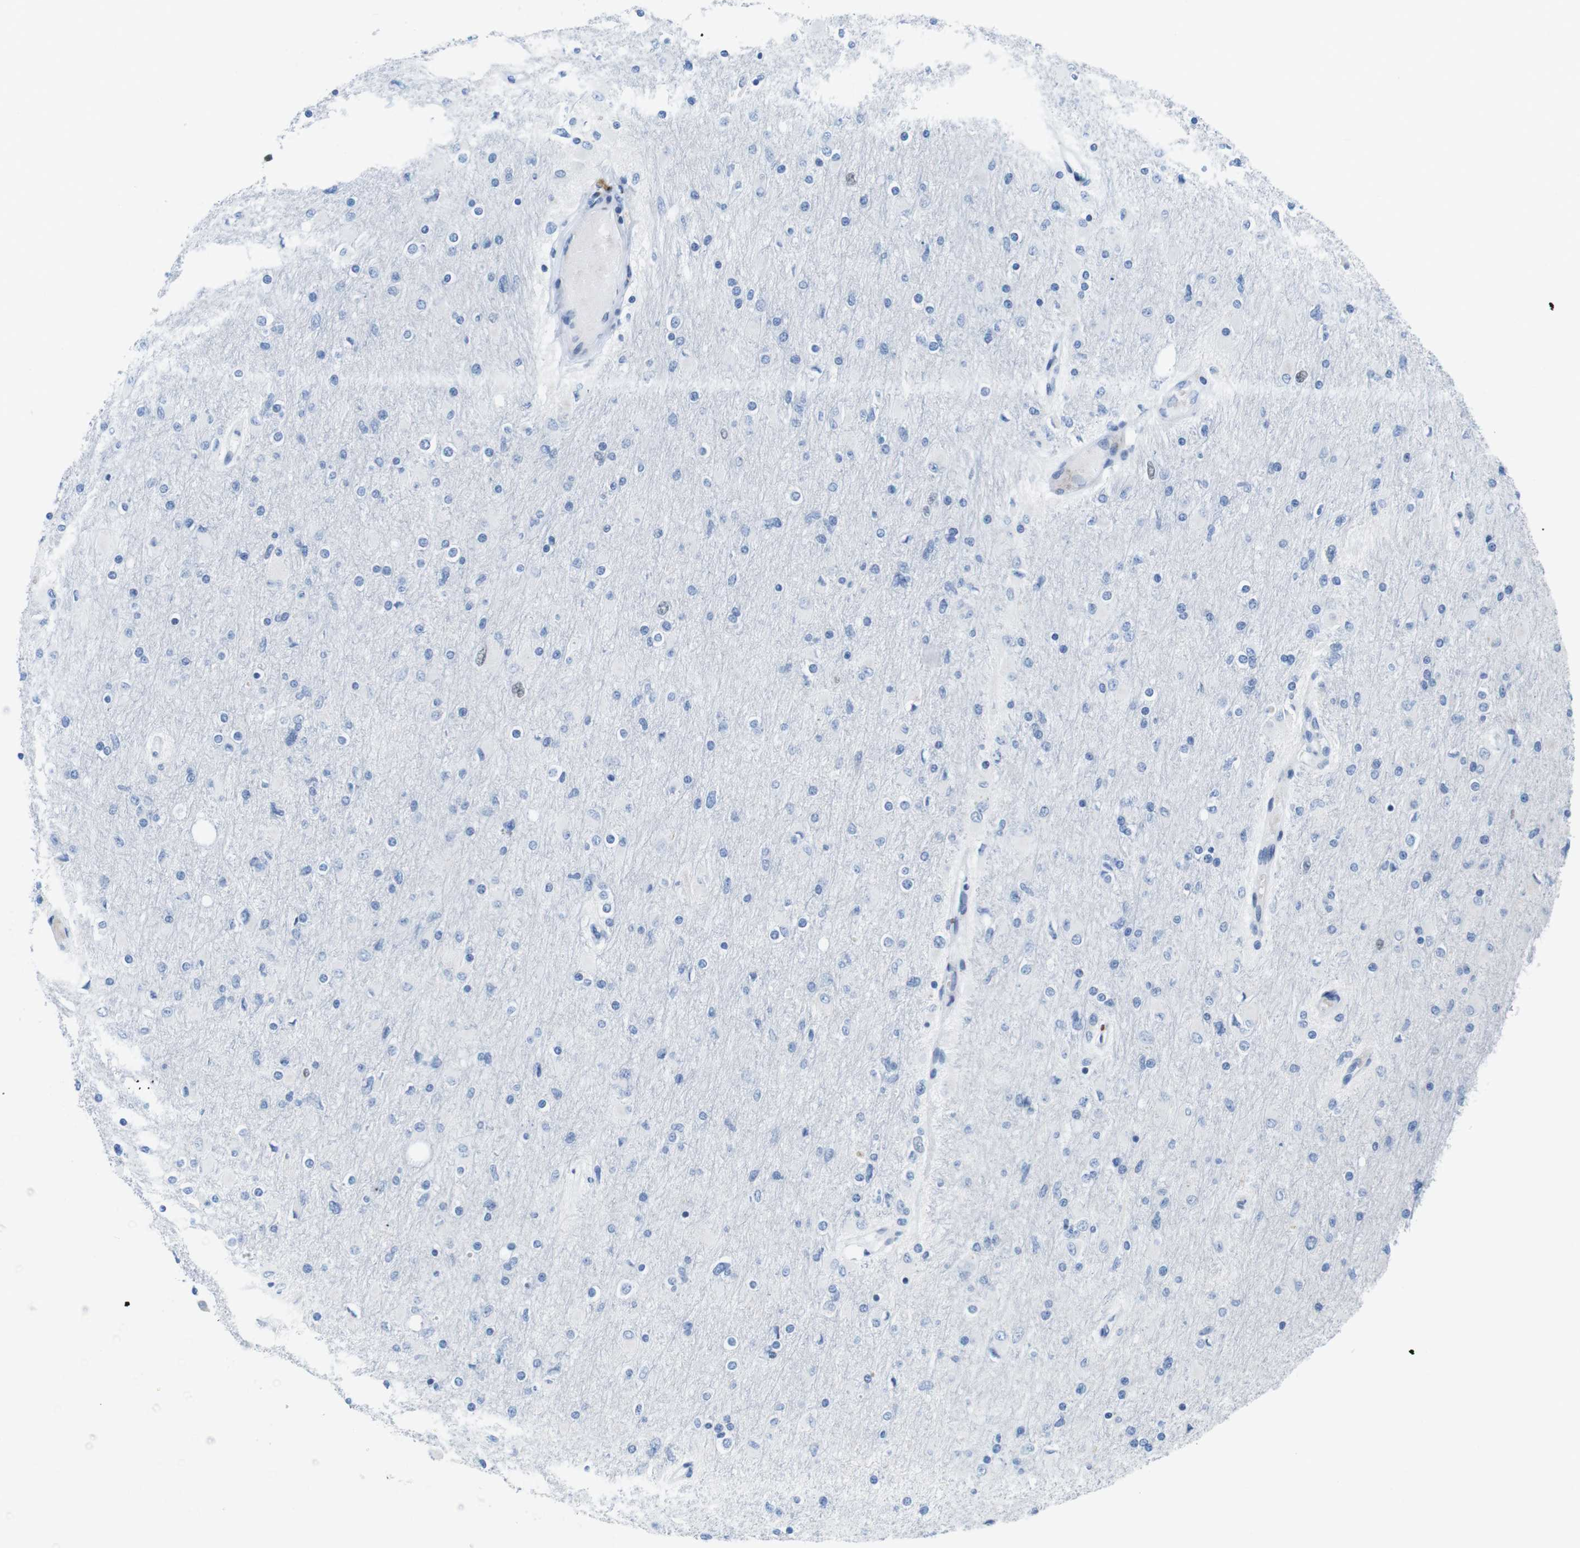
{"staining": {"intensity": "negative", "quantity": "none", "location": "none"}, "tissue": "glioma", "cell_type": "Tumor cells", "image_type": "cancer", "snomed": [{"axis": "morphology", "description": "Glioma, malignant, High grade"}, {"axis": "topography", "description": "Cerebral cortex"}], "caption": "Histopathology image shows no significant protein staining in tumor cells of high-grade glioma (malignant). (DAB IHC visualized using brightfield microscopy, high magnification).", "gene": "CHAF1A", "patient": {"sex": "female", "age": 36}}